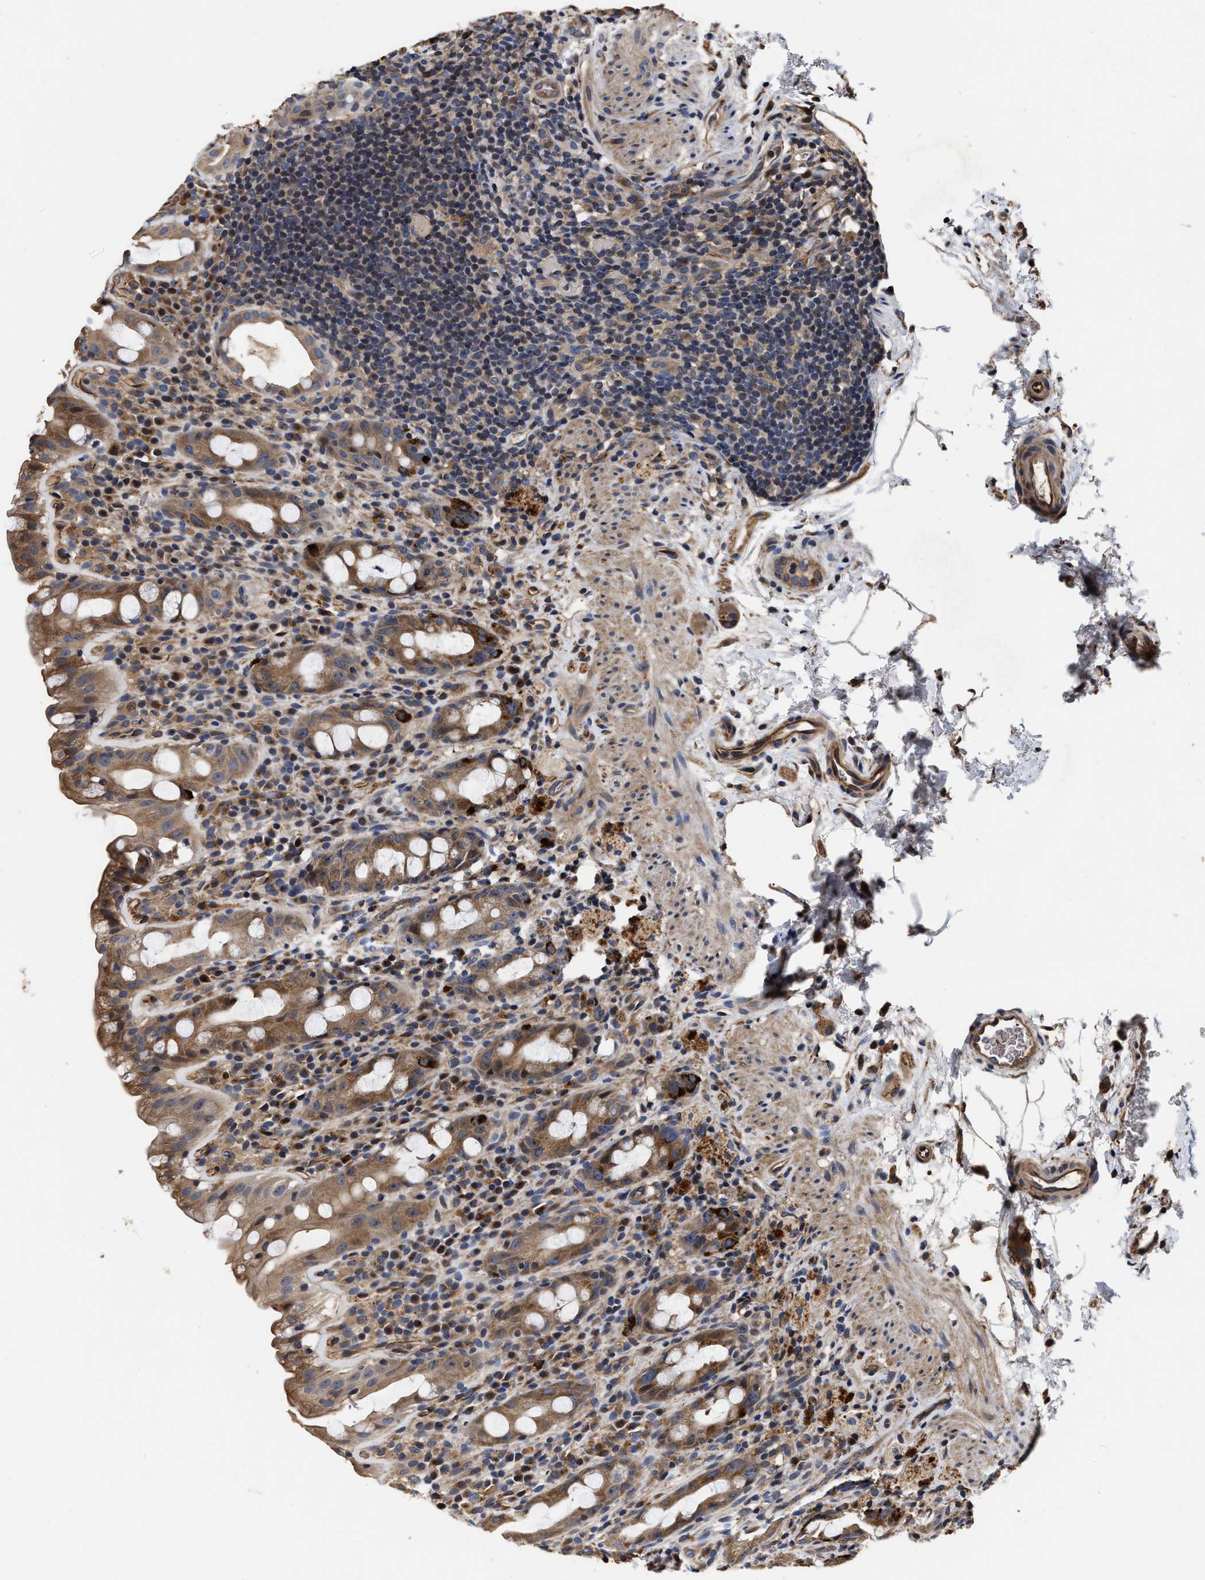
{"staining": {"intensity": "moderate", "quantity": ">75%", "location": "cytoplasmic/membranous"}, "tissue": "rectum", "cell_type": "Glandular cells", "image_type": "normal", "snomed": [{"axis": "morphology", "description": "Normal tissue, NOS"}, {"axis": "topography", "description": "Rectum"}], "caption": "Protein staining reveals moderate cytoplasmic/membranous expression in approximately >75% of glandular cells in normal rectum.", "gene": "ABCG8", "patient": {"sex": "male", "age": 44}}